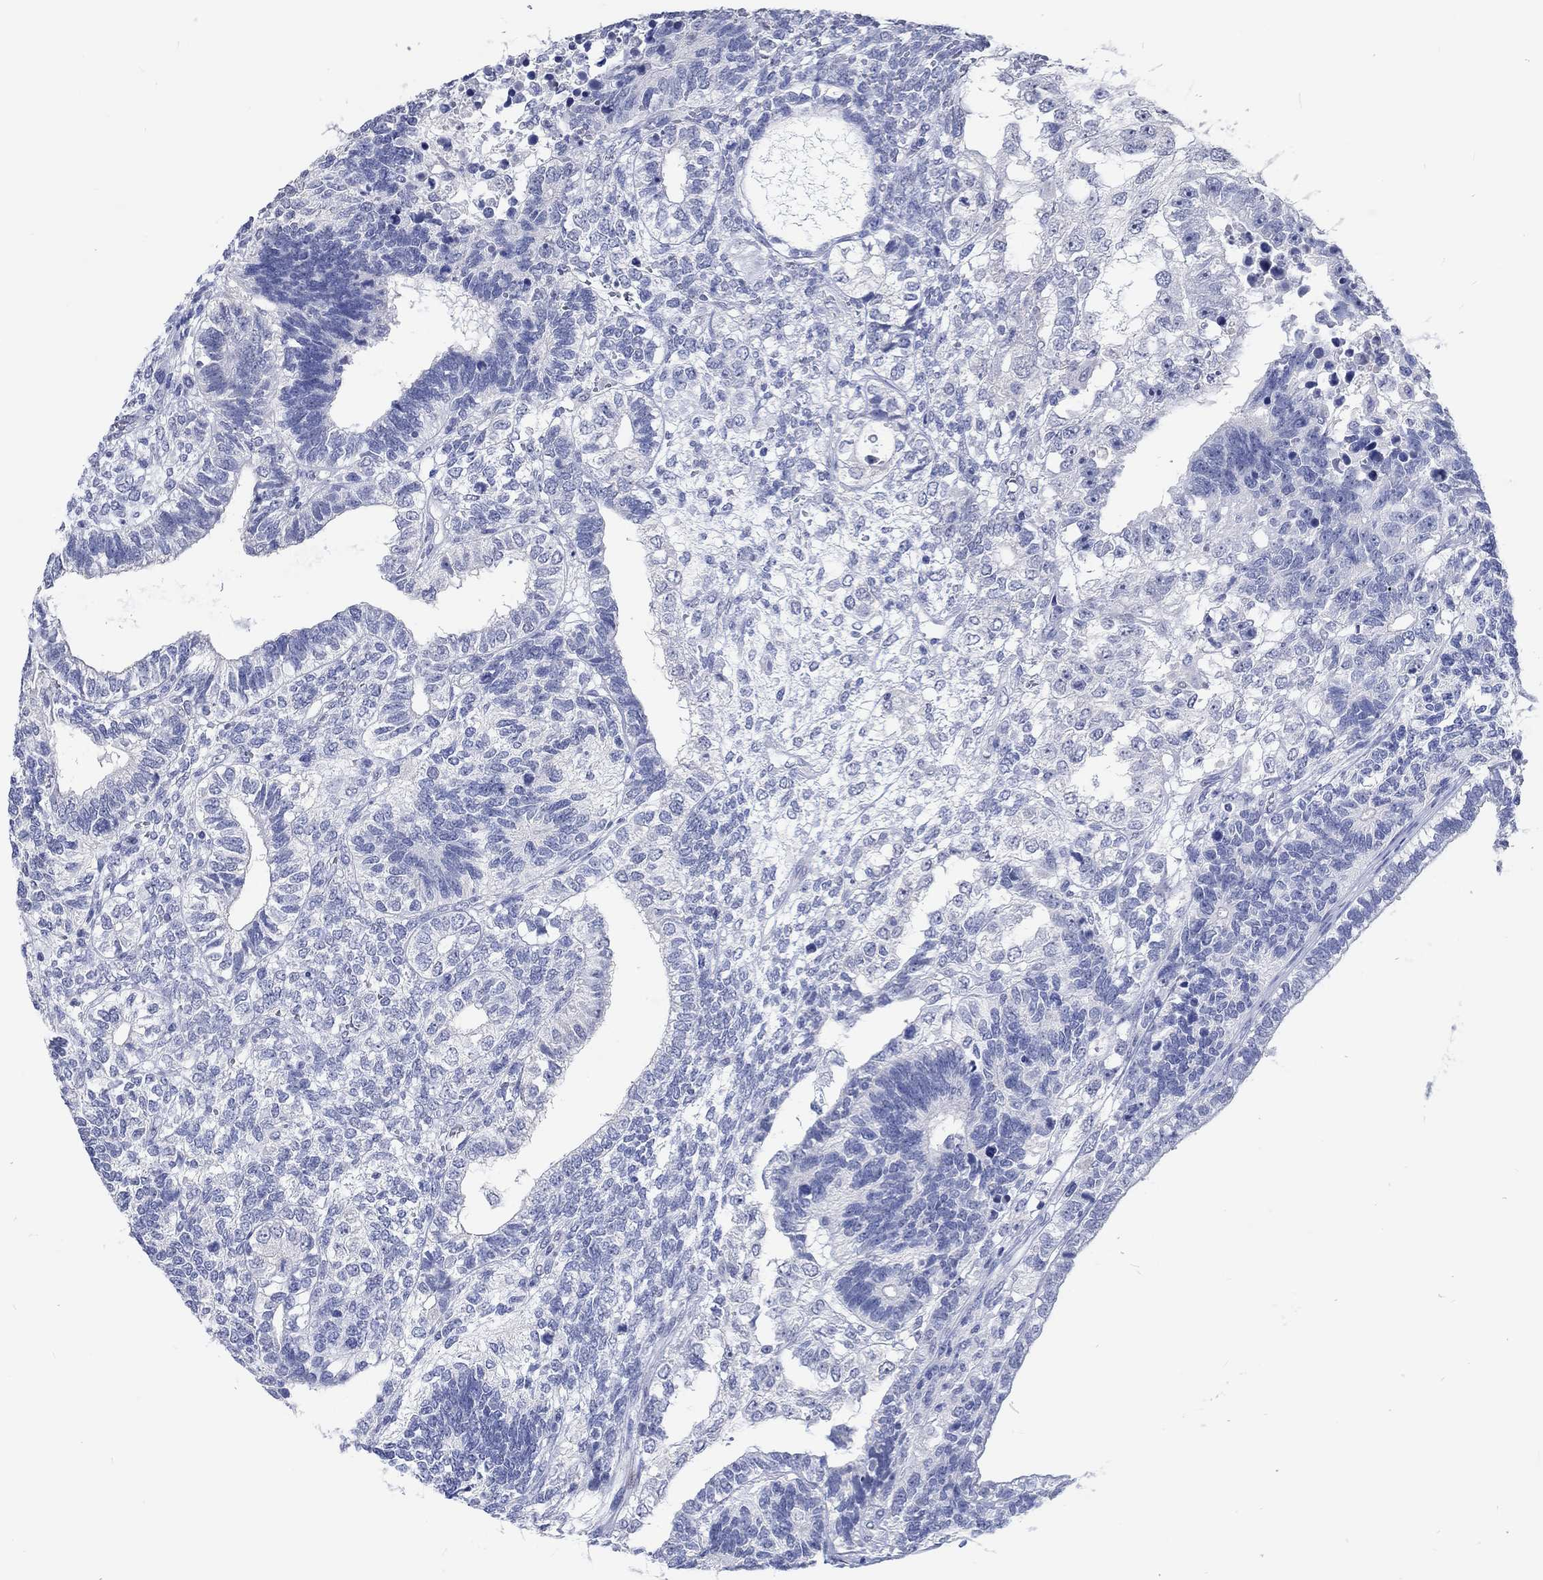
{"staining": {"intensity": "negative", "quantity": "none", "location": "none"}, "tissue": "testis cancer", "cell_type": "Tumor cells", "image_type": "cancer", "snomed": [{"axis": "morphology", "description": "Seminoma, NOS"}, {"axis": "morphology", "description": "Carcinoma, Embryonal, NOS"}, {"axis": "topography", "description": "Testis"}], "caption": "A high-resolution histopathology image shows IHC staining of testis seminoma, which exhibits no significant staining in tumor cells.", "gene": "C4orf47", "patient": {"sex": "male", "age": 41}}